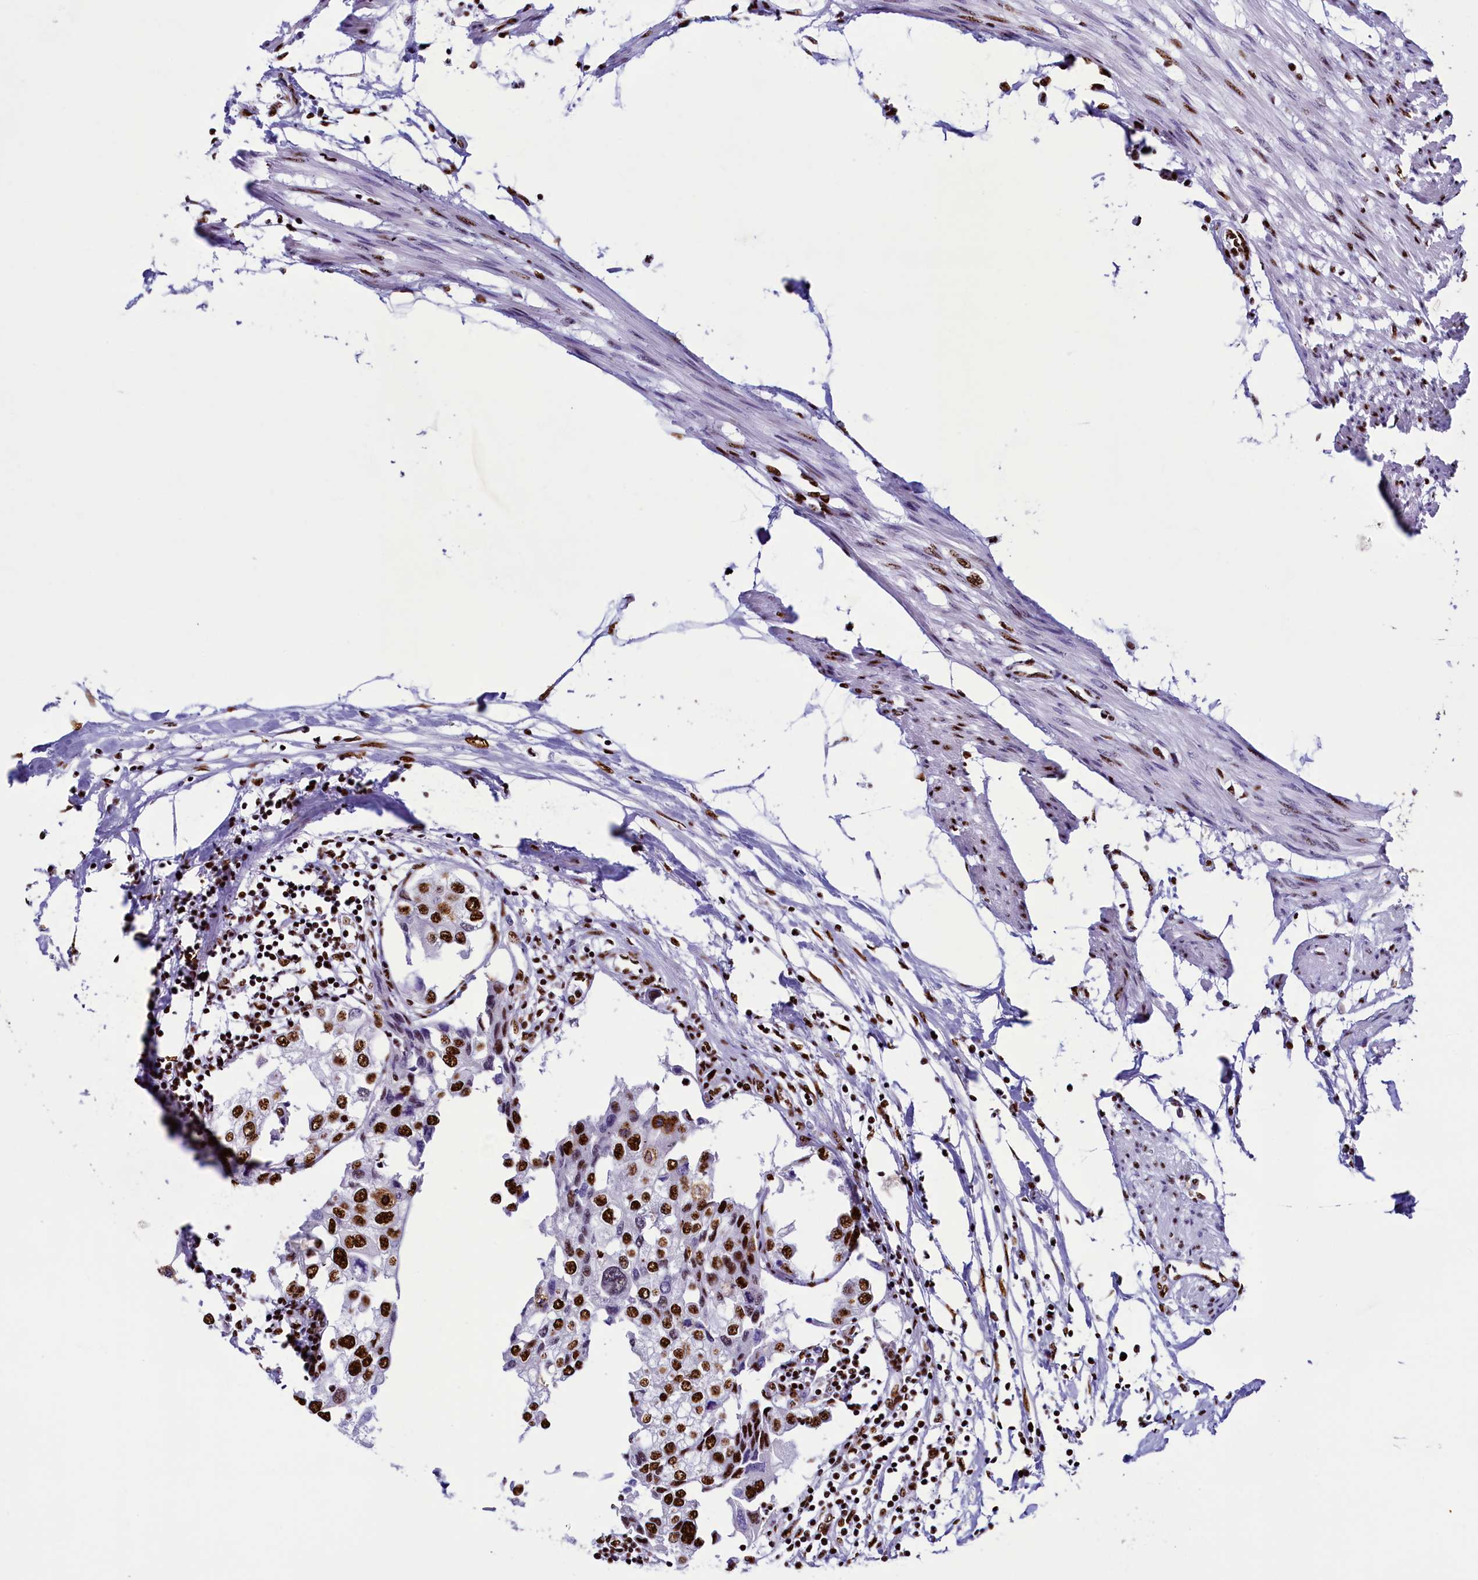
{"staining": {"intensity": "strong", "quantity": ">75%", "location": "nuclear"}, "tissue": "urothelial cancer", "cell_type": "Tumor cells", "image_type": "cancer", "snomed": [{"axis": "morphology", "description": "Urothelial carcinoma, High grade"}, {"axis": "topography", "description": "Urinary bladder"}], "caption": "An immunohistochemistry histopathology image of tumor tissue is shown. Protein staining in brown shows strong nuclear positivity in urothelial cancer within tumor cells. (DAB IHC, brown staining for protein, blue staining for nuclei).", "gene": "SRRM2", "patient": {"sex": "male", "age": 64}}